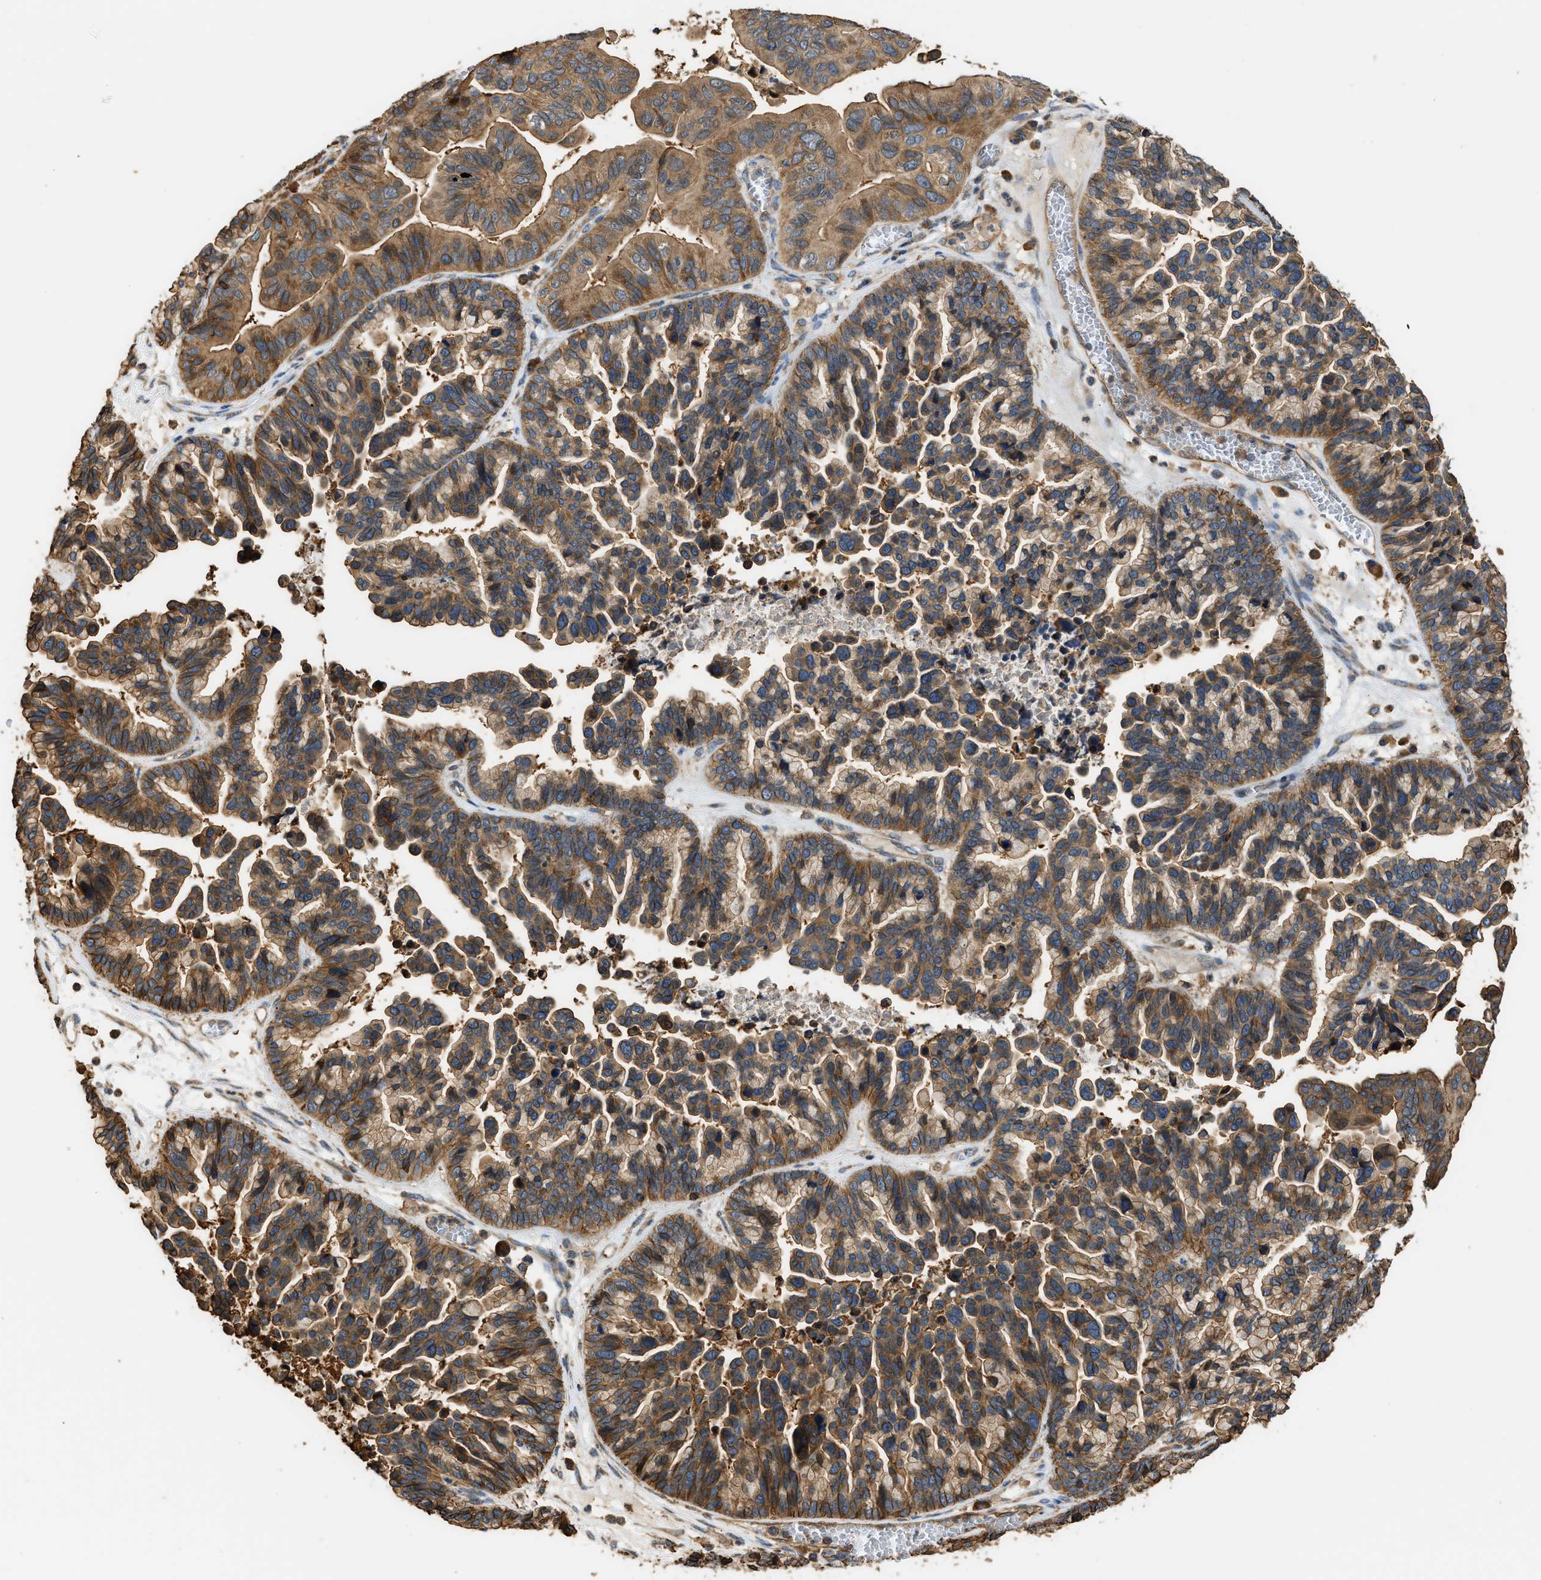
{"staining": {"intensity": "strong", "quantity": ">75%", "location": "cytoplasmic/membranous"}, "tissue": "ovarian cancer", "cell_type": "Tumor cells", "image_type": "cancer", "snomed": [{"axis": "morphology", "description": "Cystadenocarcinoma, serous, NOS"}, {"axis": "topography", "description": "Ovary"}], "caption": "This is an image of IHC staining of serous cystadenocarcinoma (ovarian), which shows strong staining in the cytoplasmic/membranous of tumor cells.", "gene": "DDHD2", "patient": {"sex": "female", "age": 56}}